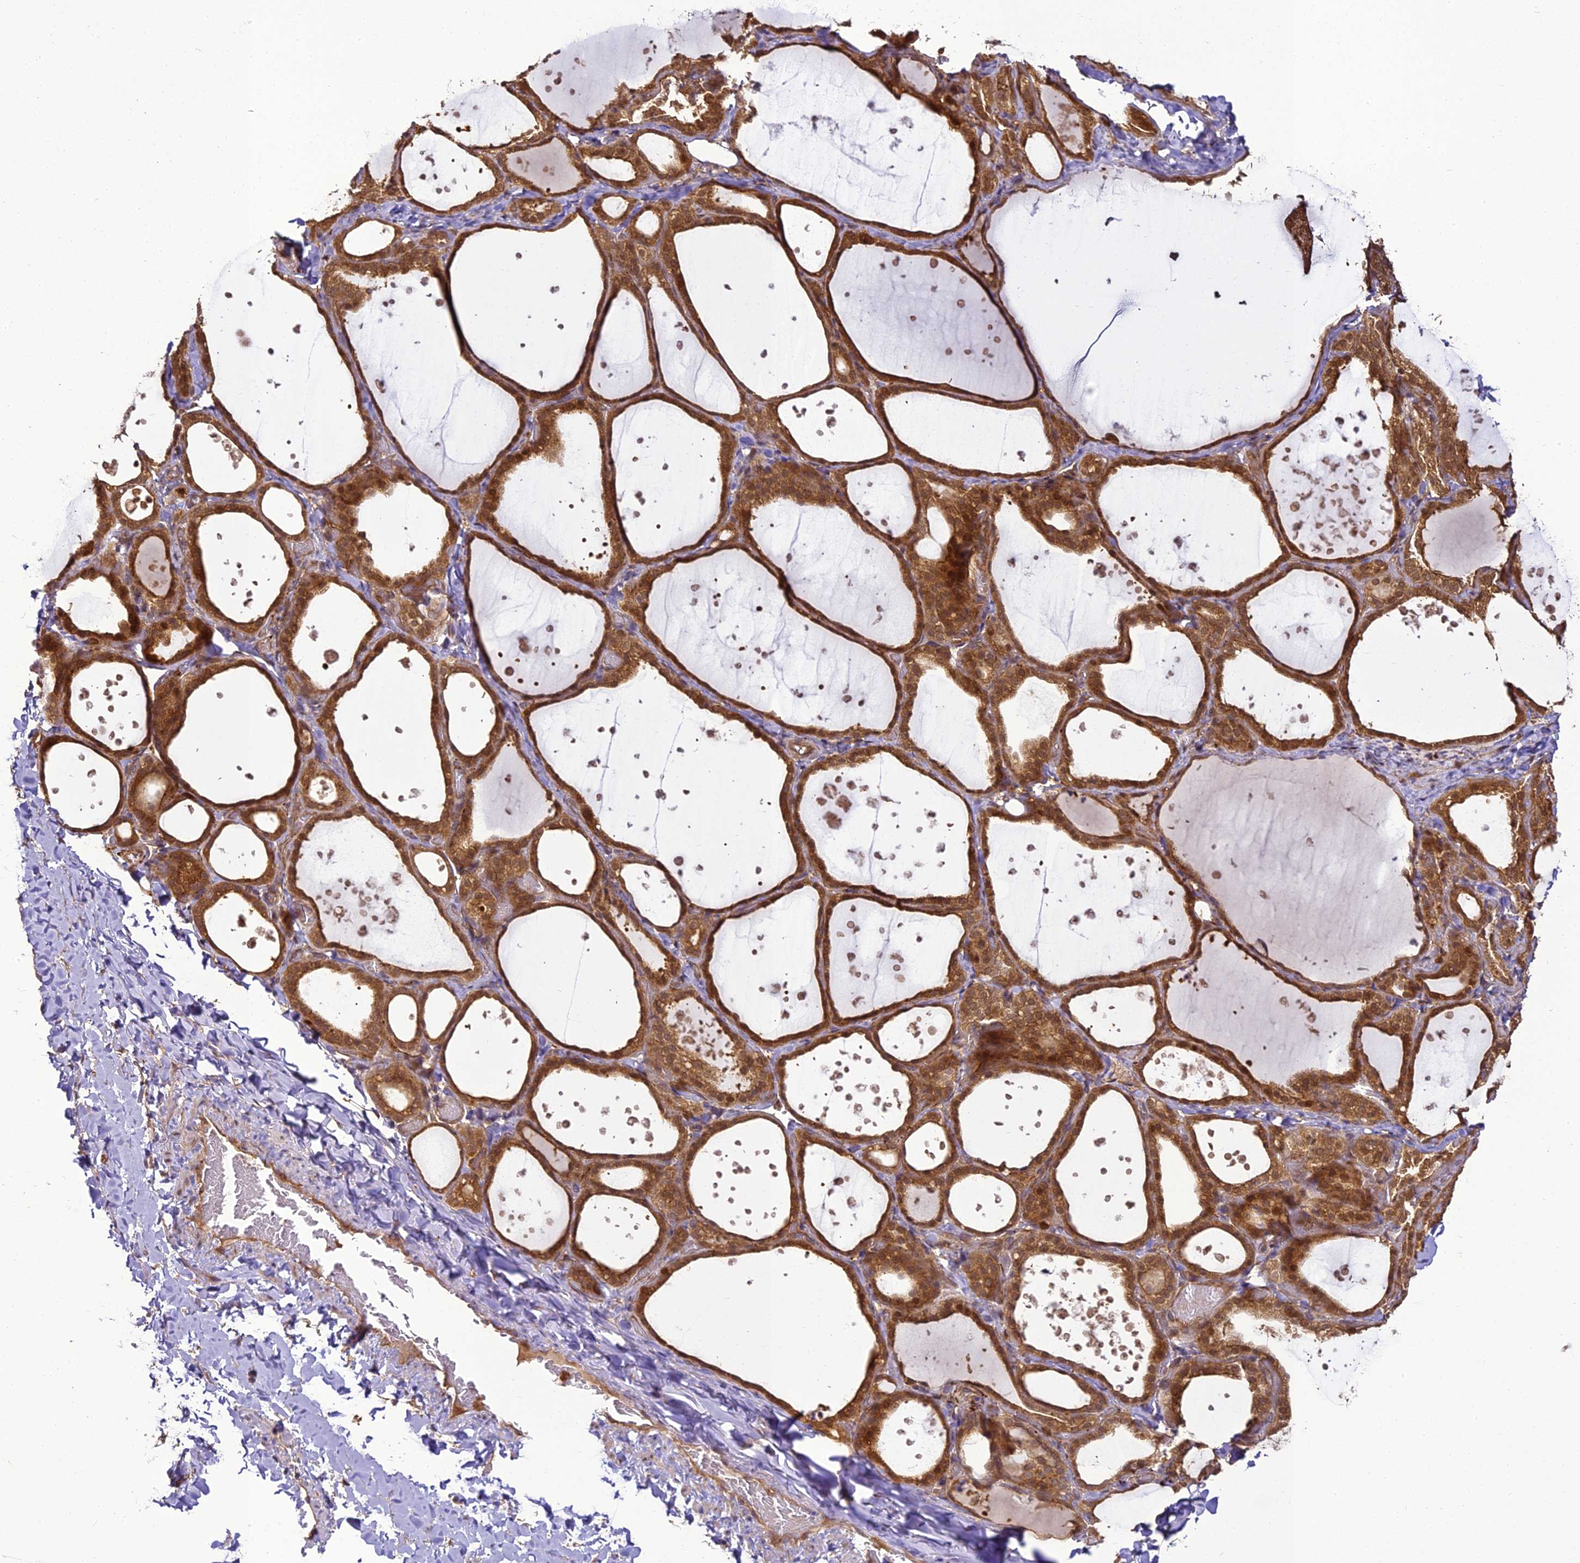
{"staining": {"intensity": "moderate", "quantity": ">75%", "location": "cytoplasmic/membranous,nuclear"}, "tissue": "thyroid gland", "cell_type": "Glandular cells", "image_type": "normal", "snomed": [{"axis": "morphology", "description": "Normal tissue, NOS"}, {"axis": "topography", "description": "Thyroid gland"}], "caption": "Thyroid gland stained with immunohistochemistry (IHC) displays moderate cytoplasmic/membranous,nuclear positivity in about >75% of glandular cells.", "gene": "BCDIN3D", "patient": {"sex": "female", "age": 44}}